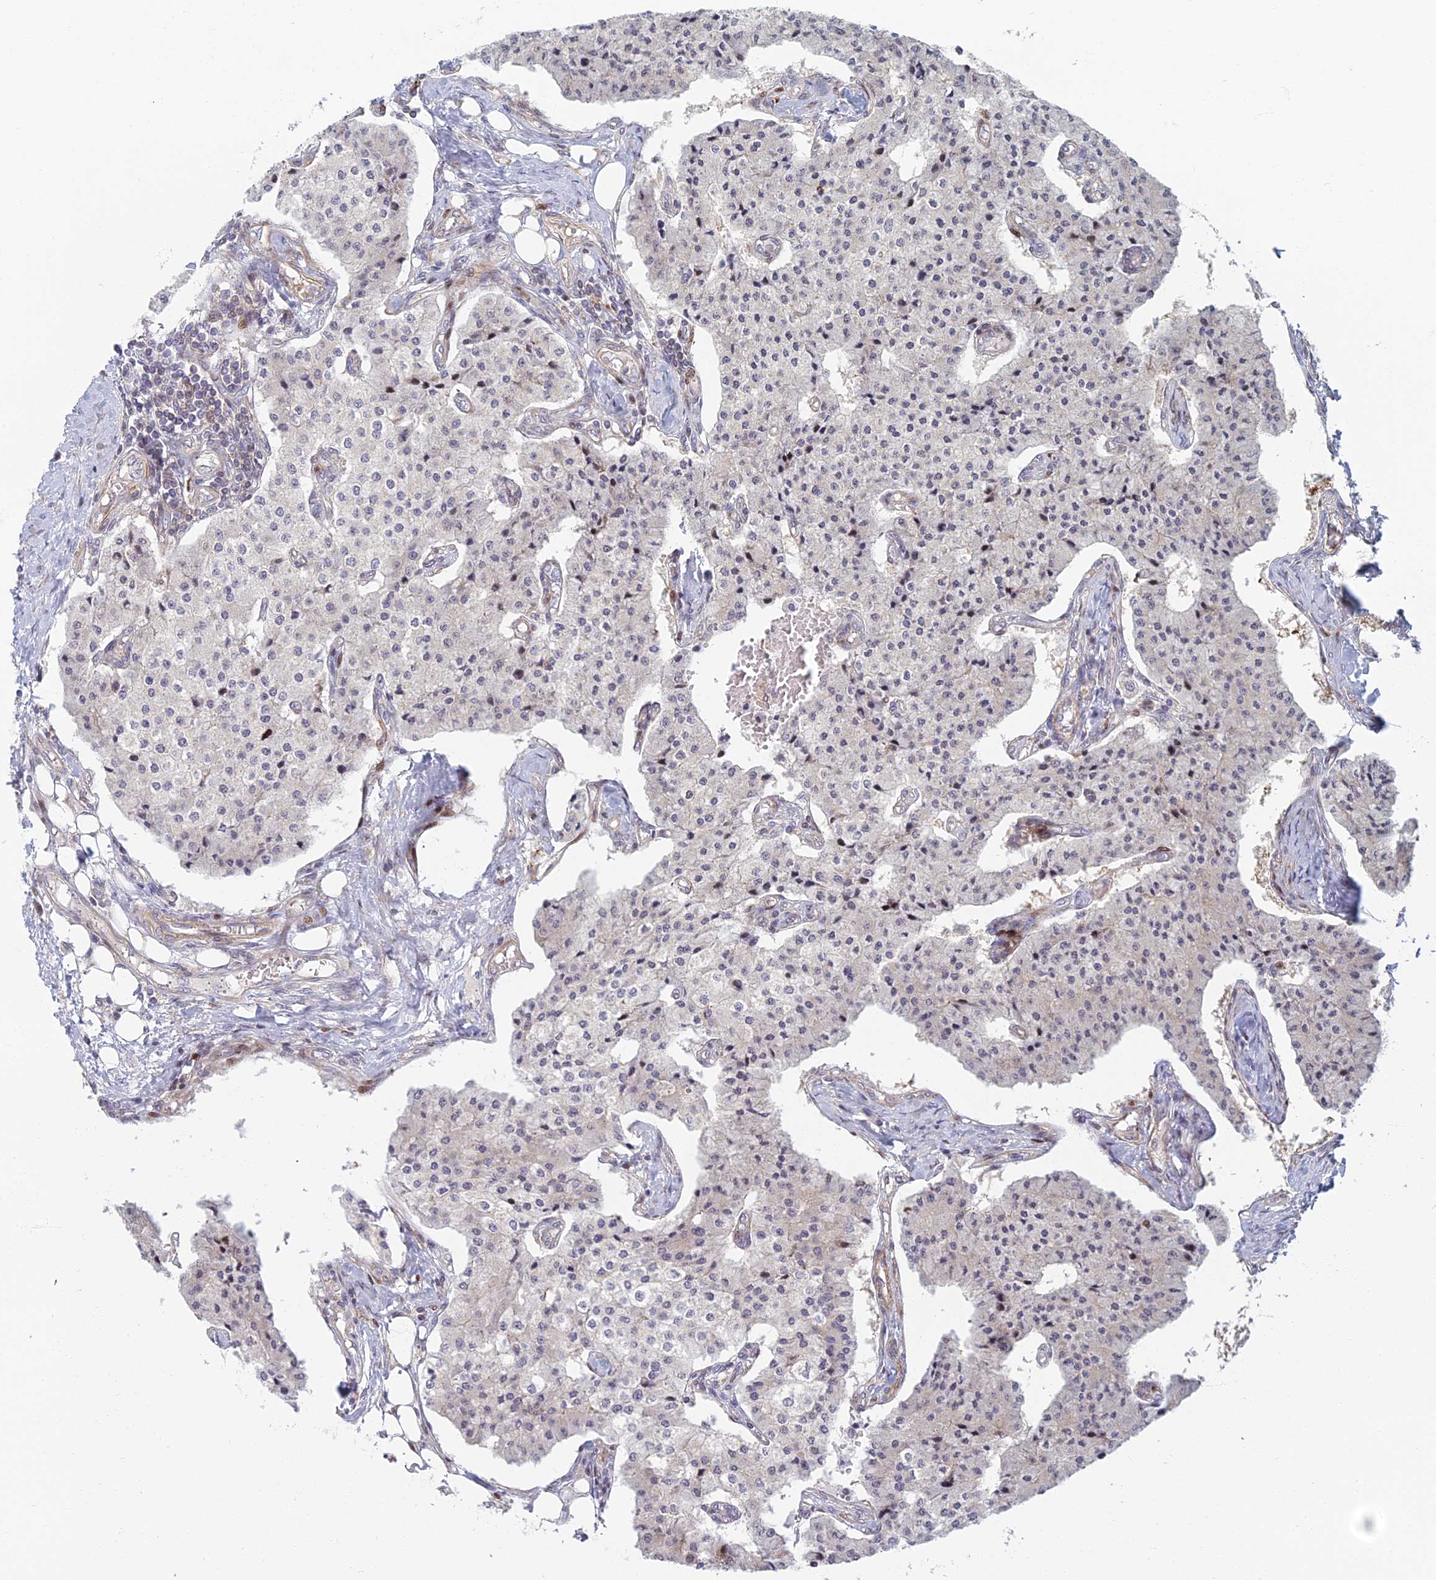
{"staining": {"intensity": "negative", "quantity": "none", "location": "none"}, "tissue": "carcinoid", "cell_type": "Tumor cells", "image_type": "cancer", "snomed": [{"axis": "morphology", "description": "Carcinoid, malignant, NOS"}, {"axis": "topography", "description": "Colon"}], "caption": "A micrograph of malignant carcinoid stained for a protein displays no brown staining in tumor cells.", "gene": "C15orf40", "patient": {"sex": "female", "age": 52}}